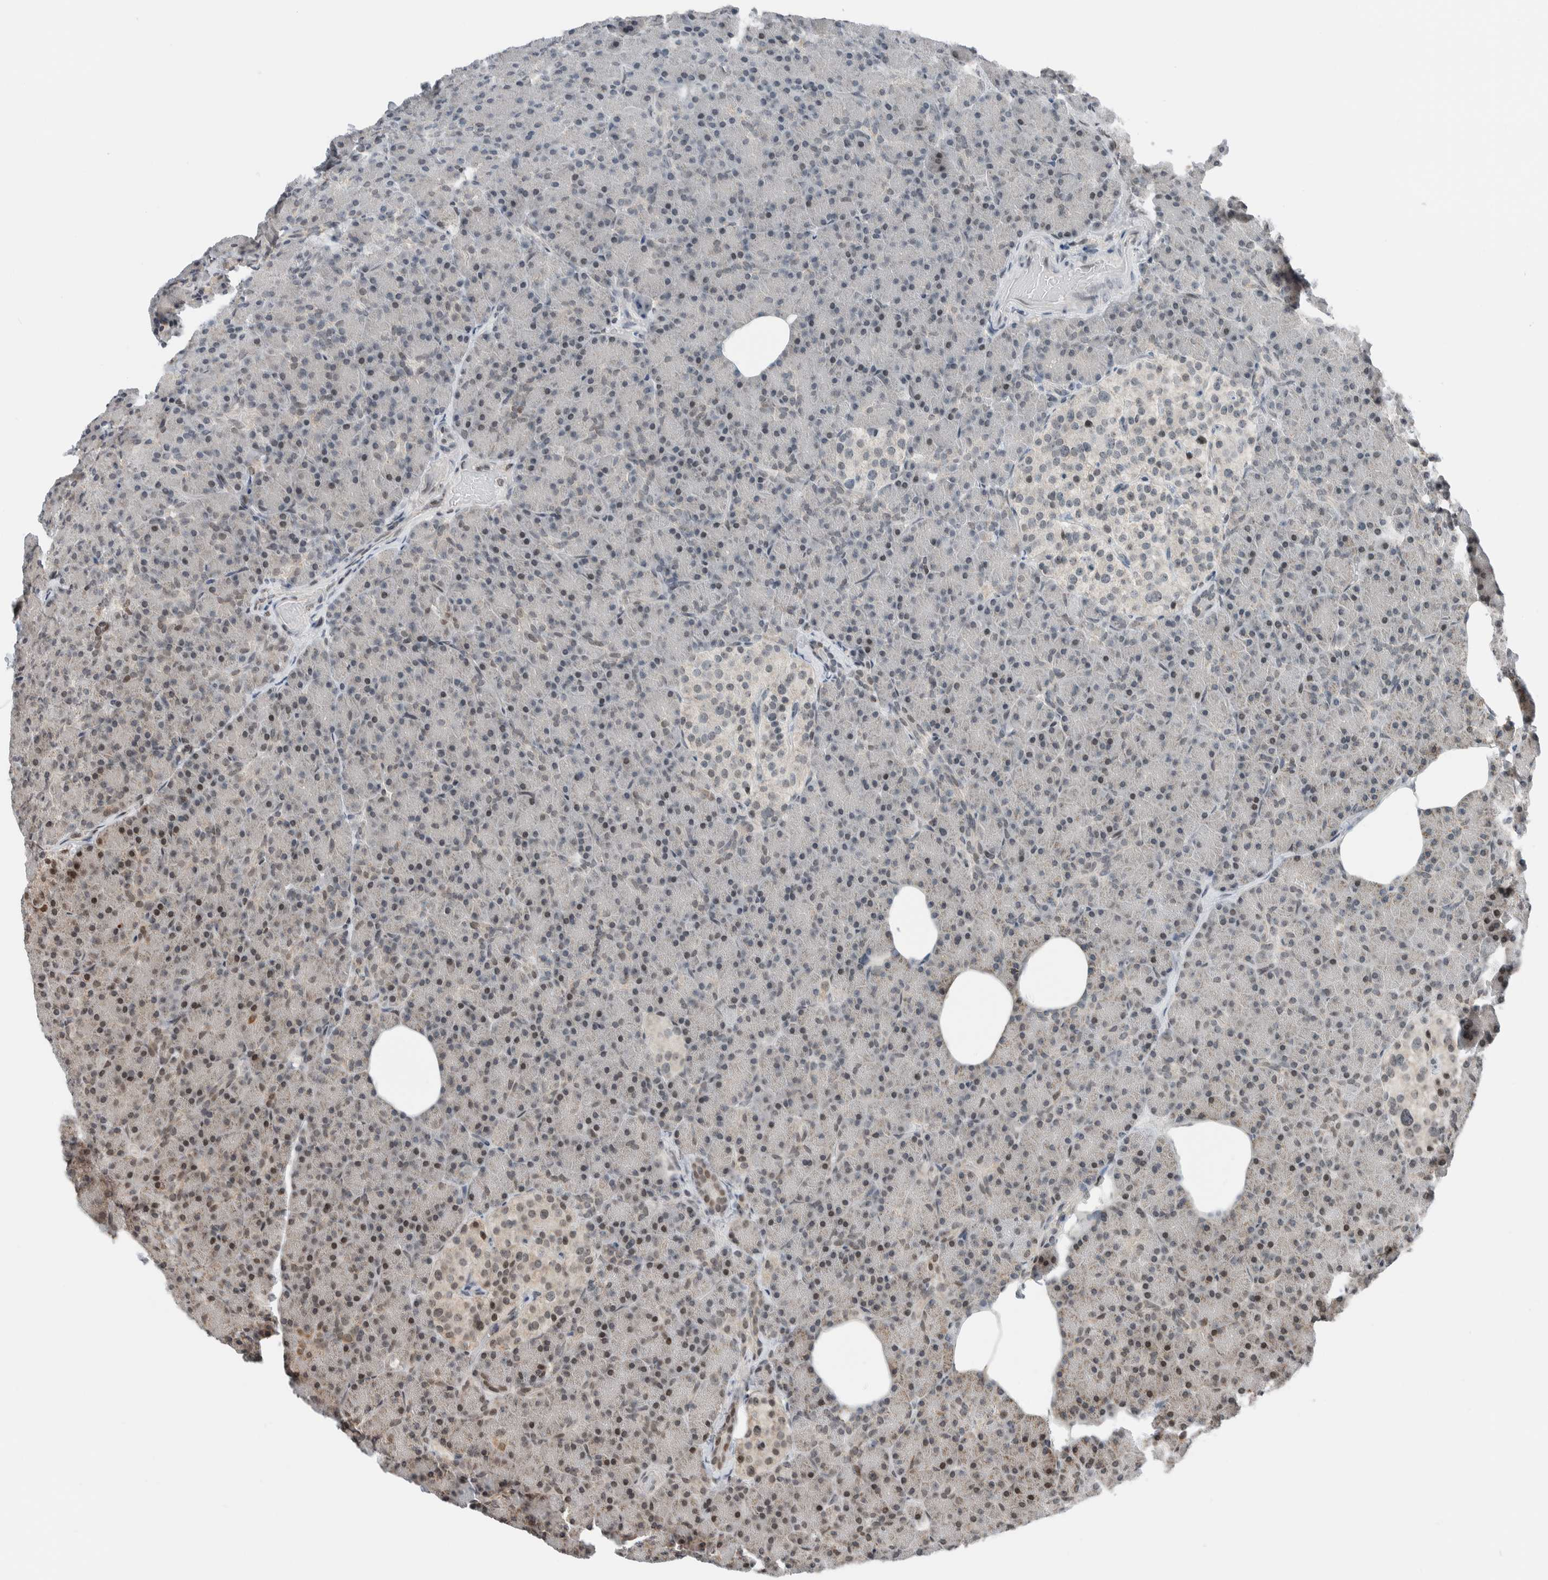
{"staining": {"intensity": "weak", "quantity": "25%-75%", "location": "nuclear"}, "tissue": "pancreas", "cell_type": "Exocrine glandular cells", "image_type": "normal", "snomed": [{"axis": "morphology", "description": "Normal tissue, NOS"}, {"axis": "topography", "description": "Pancreas"}], "caption": "Weak nuclear expression is present in about 25%-75% of exocrine glandular cells in normal pancreas. (Stains: DAB (3,3'-diaminobenzidine) in brown, nuclei in blue, Microscopy: brightfield microscopy at high magnification).", "gene": "NPLOC4", "patient": {"sex": "female", "age": 43}}